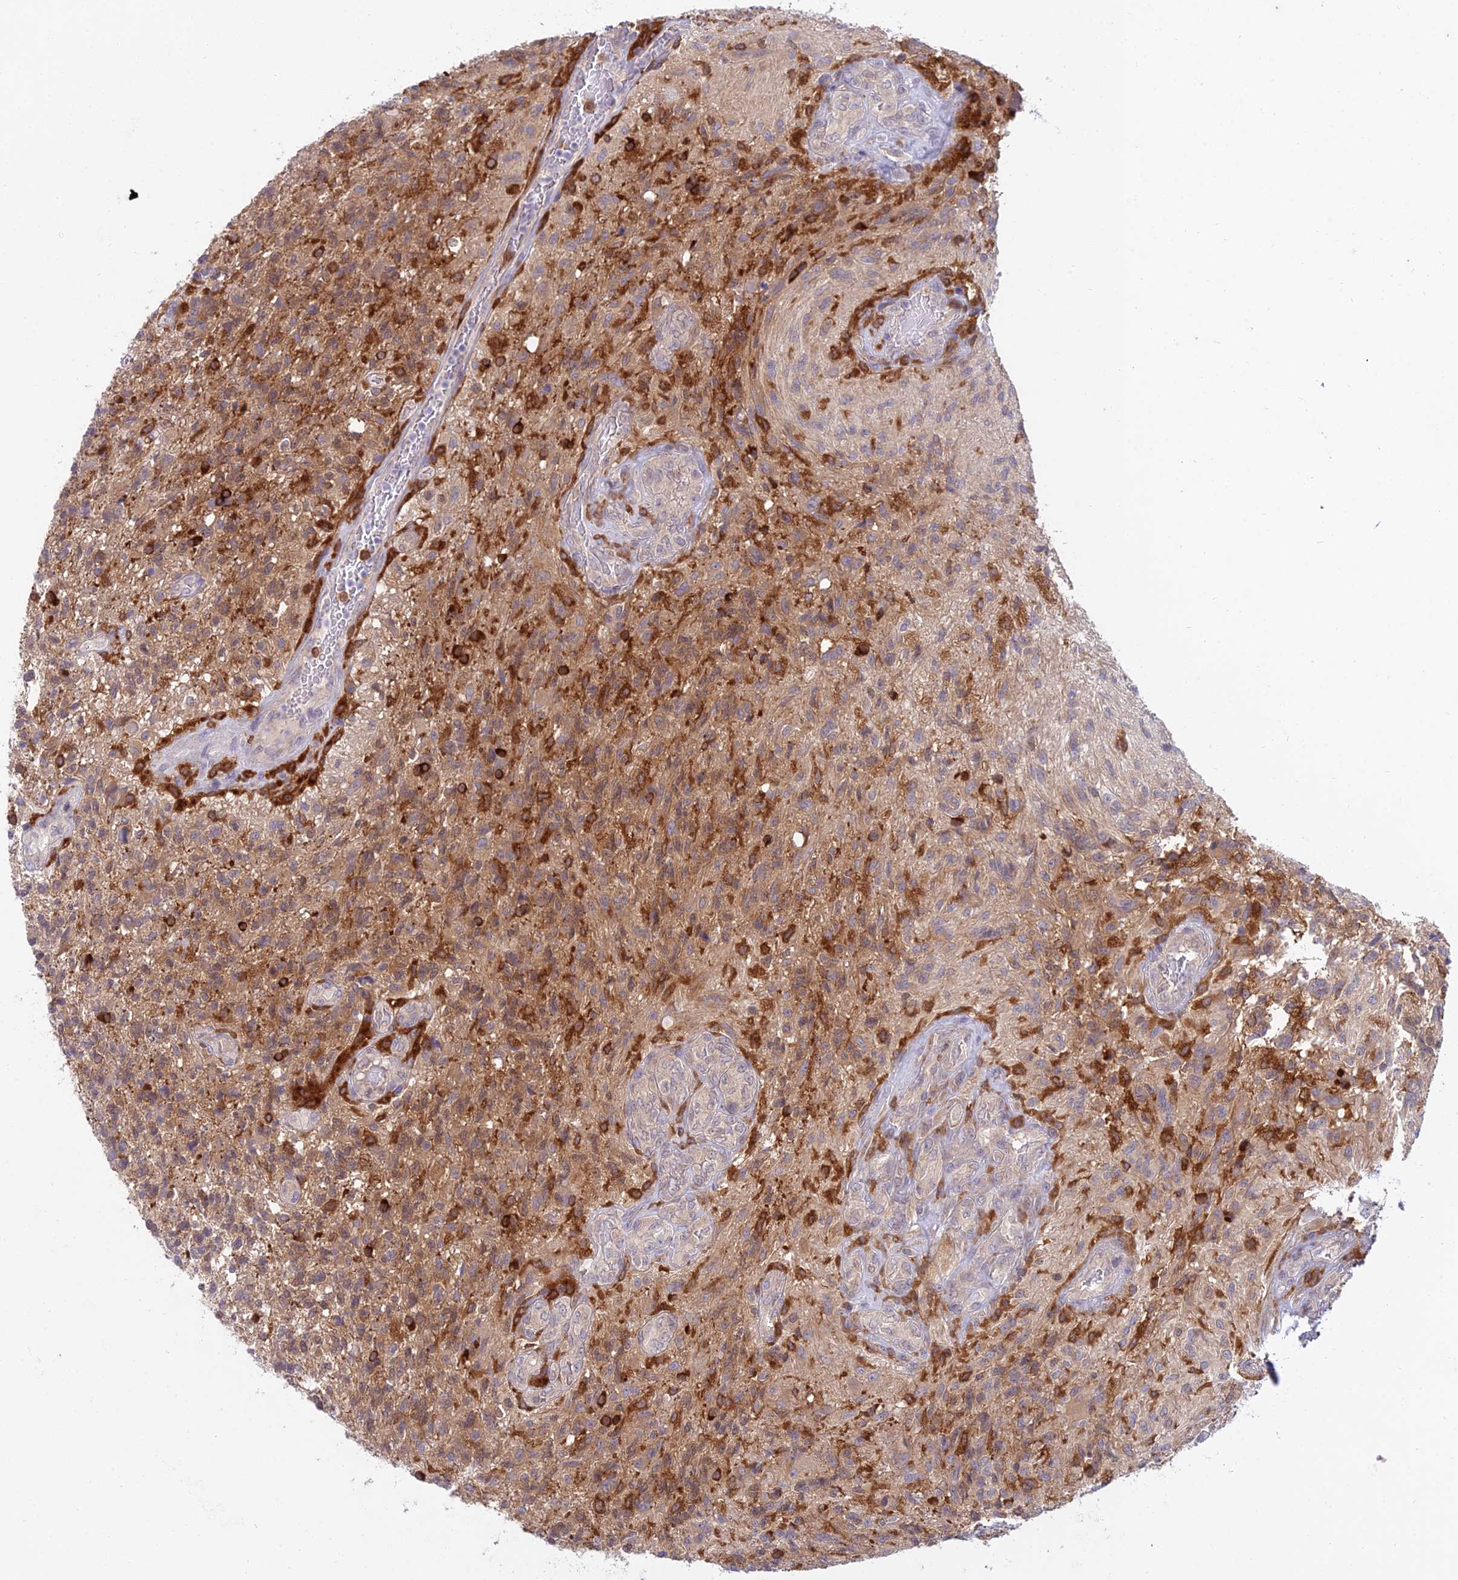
{"staining": {"intensity": "weak", "quantity": "25%-75%", "location": "cytoplasmic/membranous"}, "tissue": "glioma", "cell_type": "Tumor cells", "image_type": "cancer", "snomed": [{"axis": "morphology", "description": "Glioma, malignant, High grade"}, {"axis": "topography", "description": "Brain"}], "caption": "DAB immunohistochemical staining of malignant glioma (high-grade) shows weak cytoplasmic/membranous protein staining in about 25%-75% of tumor cells.", "gene": "UBE2G1", "patient": {"sex": "male", "age": 56}}